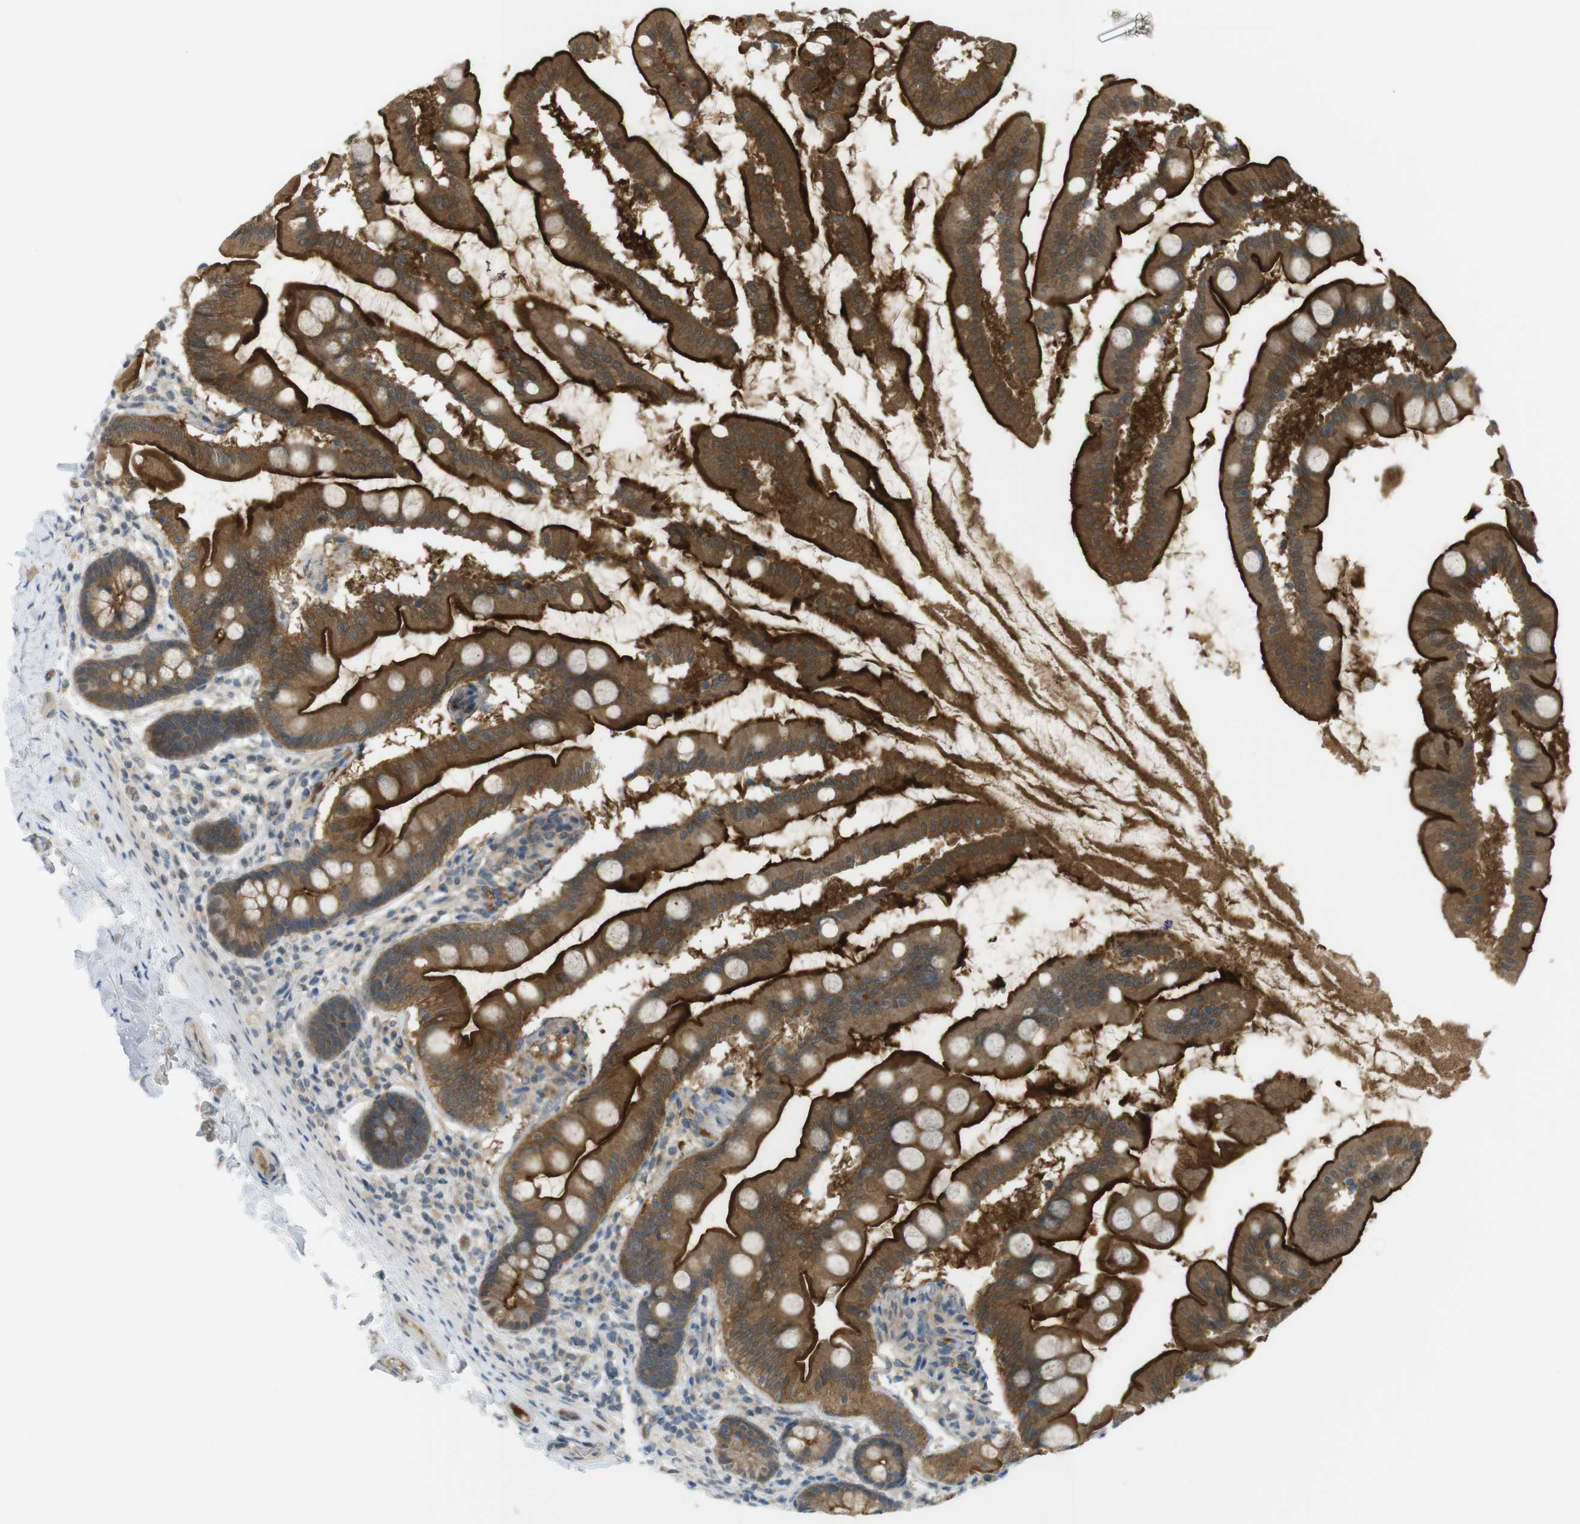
{"staining": {"intensity": "strong", "quantity": ">75%", "location": "cytoplasmic/membranous"}, "tissue": "small intestine", "cell_type": "Glandular cells", "image_type": "normal", "snomed": [{"axis": "morphology", "description": "Normal tissue, NOS"}, {"axis": "topography", "description": "Small intestine"}], "caption": "There is high levels of strong cytoplasmic/membranous staining in glandular cells of unremarkable small intestine, as demonstrated by immunohistochemical staining (brown color).", "gene": "ZDHHC20", "patient": {"sex": "female", "age": 56}}